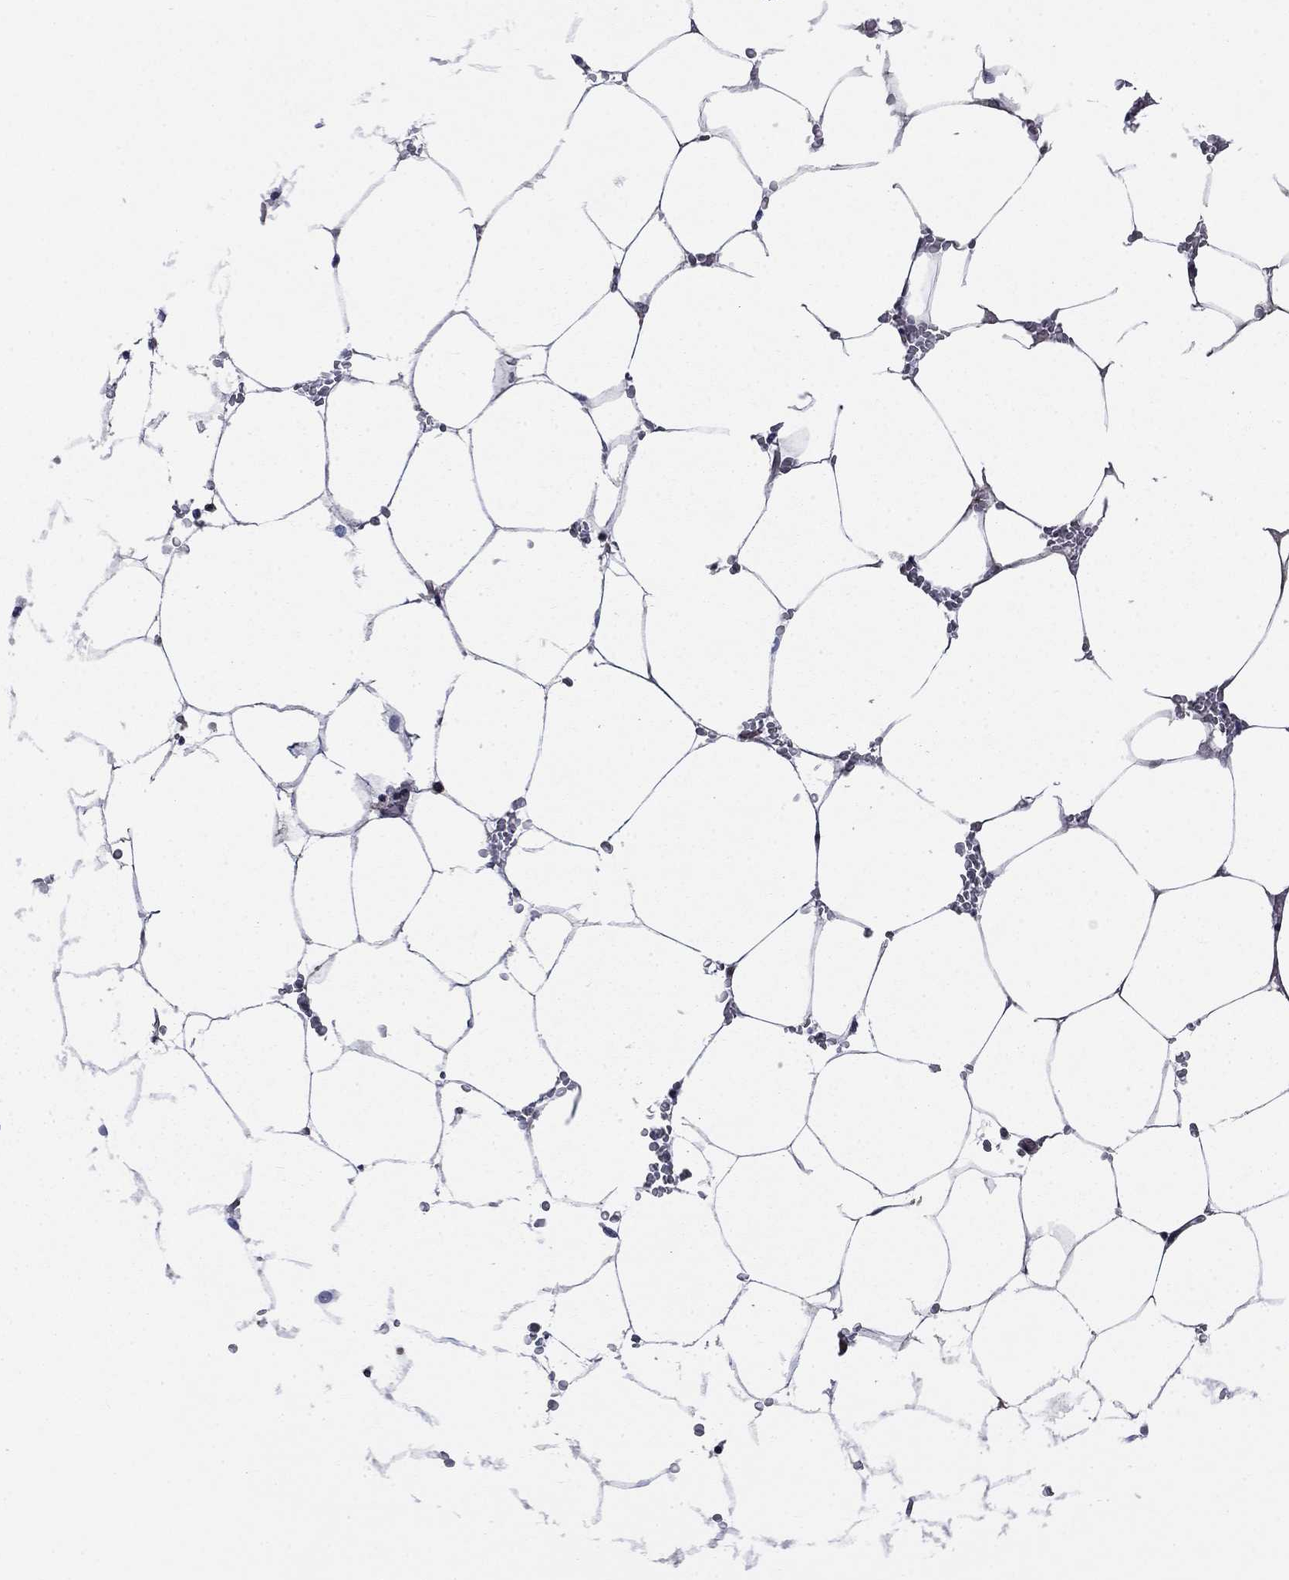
{"staining": {"intensity": "negative", "quantity": "none", "location": "none"}, "tissue": "bone marrow", "cell_type": "Hematopoietic cells", "image_type": "normal", "snomed": [{"axis": "morphology", "description": "Normal tissue, NOS"}, {"axis": "topography", "description": "Bone marrow"}], "caption": "The immunohistochemistry (IHC) histopathology image has no significant positivity in hematopoietic cells of bone marrow.", "gene": "PDZD2", "patient": {"sex": "female", "age": 52}}